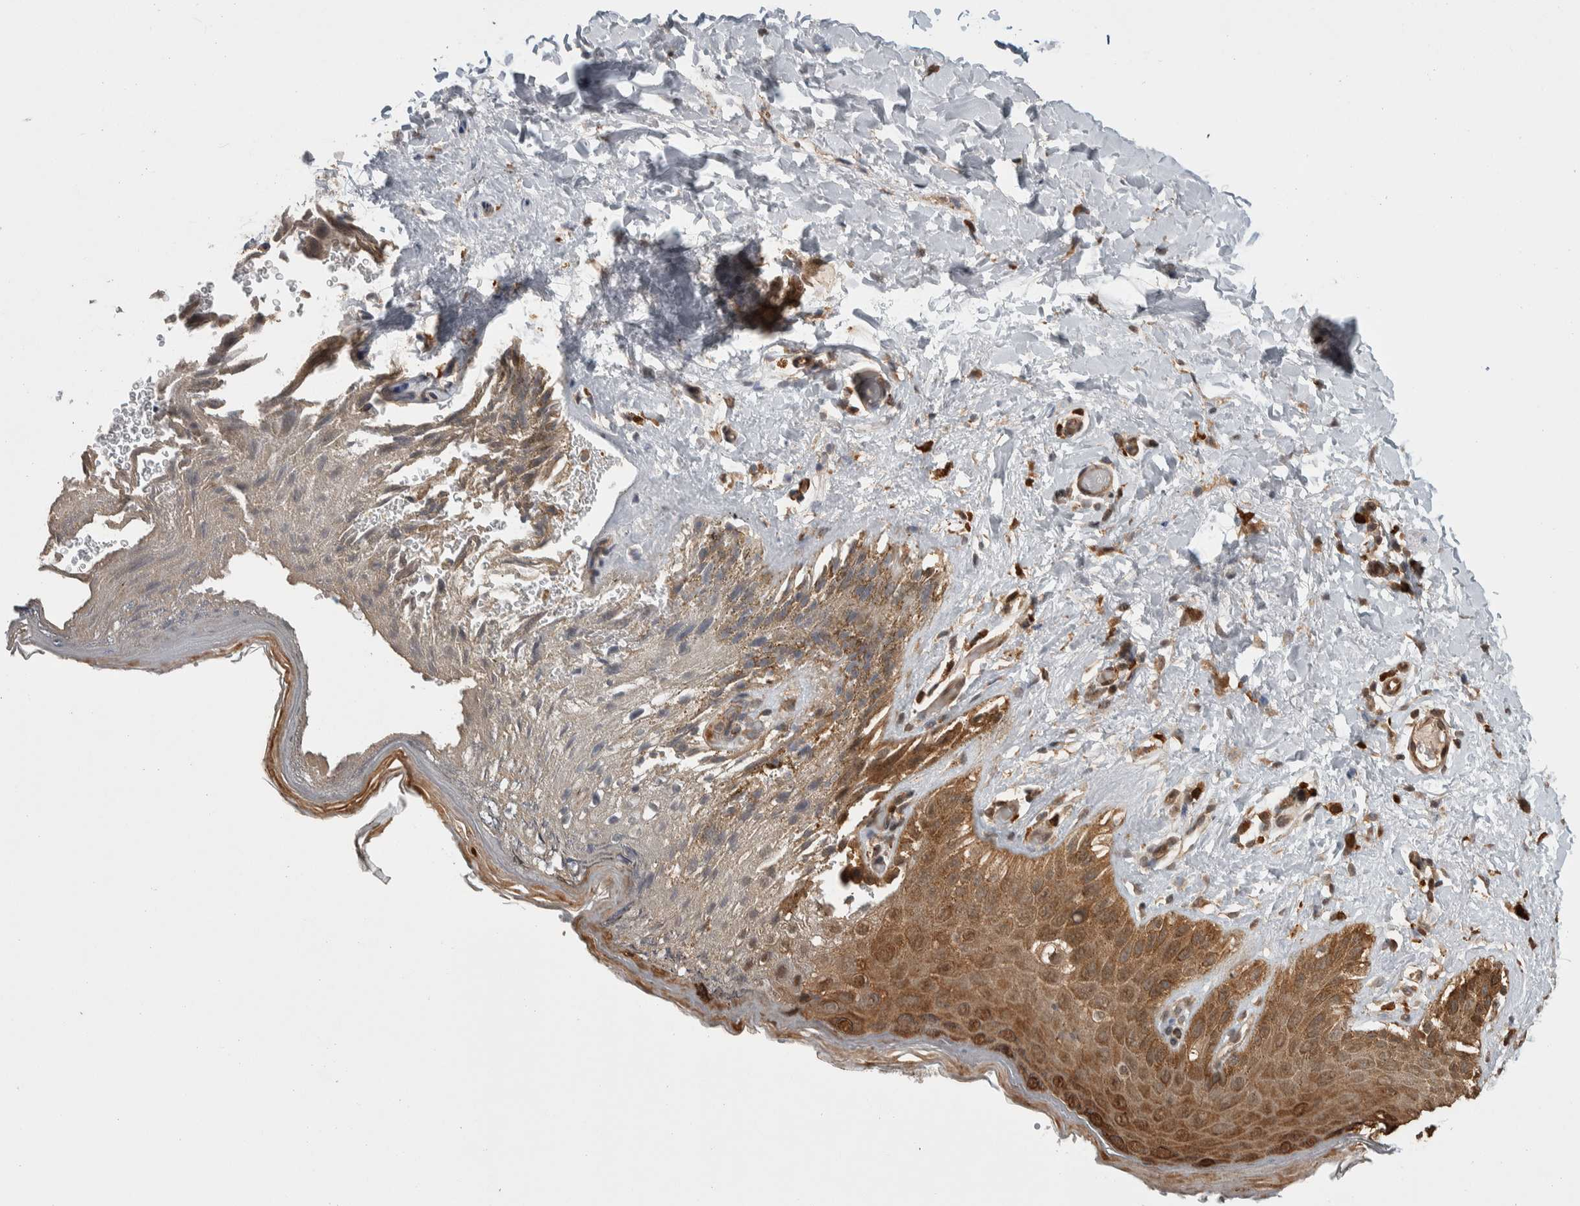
{"staining": {"intensity": "moderate", "quantity": ">75%", "location": "cytoplasmic/membranous,nuclear"}, "tissue": "skin", "cell_type": "Epidermal cells", "image_type": "normal", "snomed": [{"axis": "morphology", "description": "Normal tissue, NOS"}, {"axis": "topography", "description": "Anal"}], "caption": "Normal skin exhibits moderate cytoplasmic/membranous,nuclear positivity in about >75% of epidermal cells, visualized by immunohistochemistry.", "gene": "ZNF592", "patient": {"sex": "male", "age": 44}}